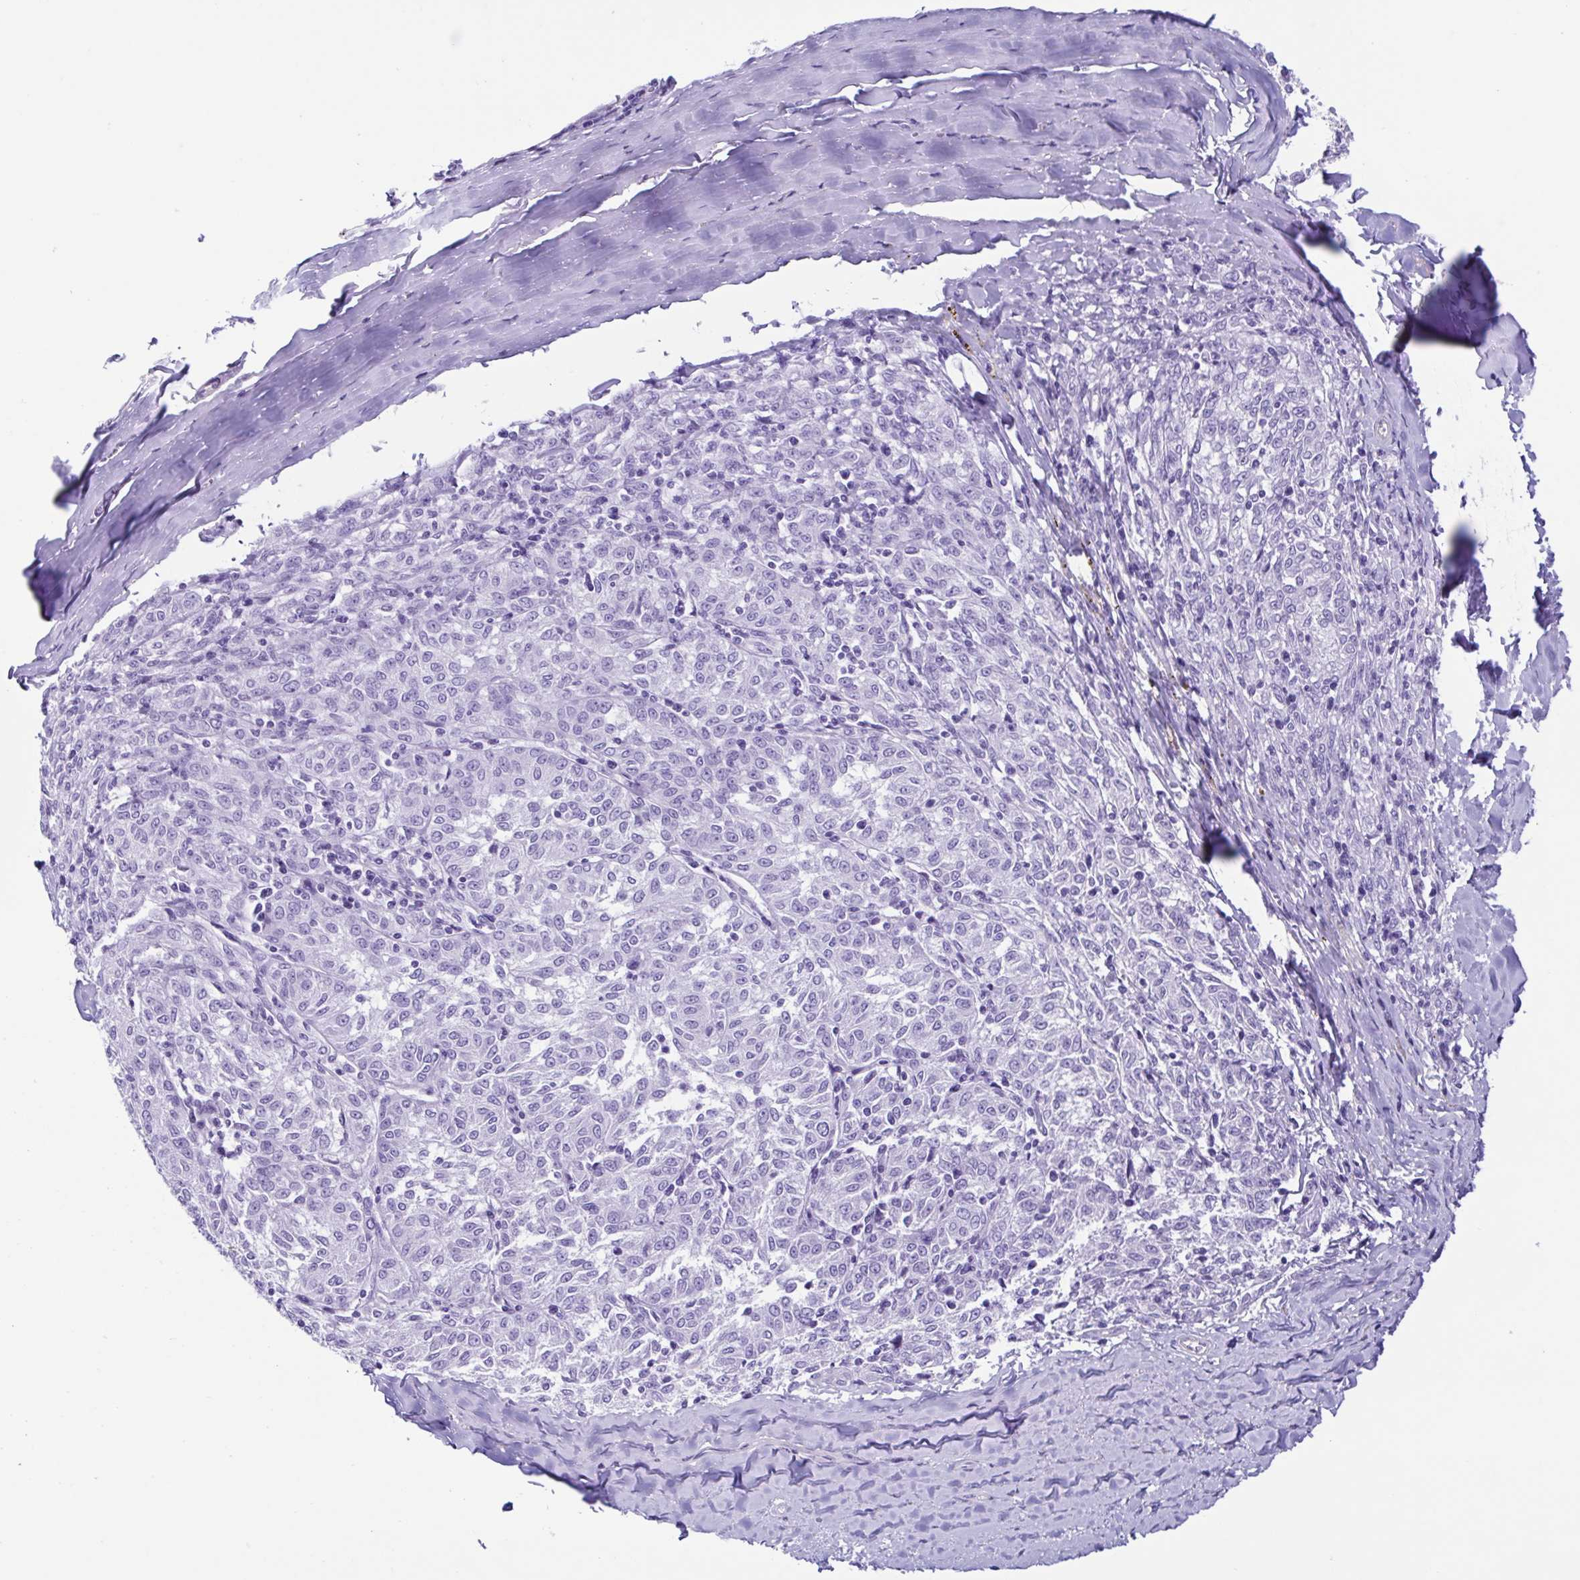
{"staining": {"intensity": "negative", "quantity": "none", "location": "none"}, "tissue": "melanoma", "cell_type": "Tumor cells", "image_type": "cancer", "snomed": [{"axis": "morphology", "description": "Malignant melanoma, NOS"}, {"axis": "topography", "description": "Skin"}], "caption": "Immunohistochemical staining of human melanoma reveals no significant expression in tumor cells.", "gene": "CYP11B1", "patient": {"sex": "female", "age": 72}}